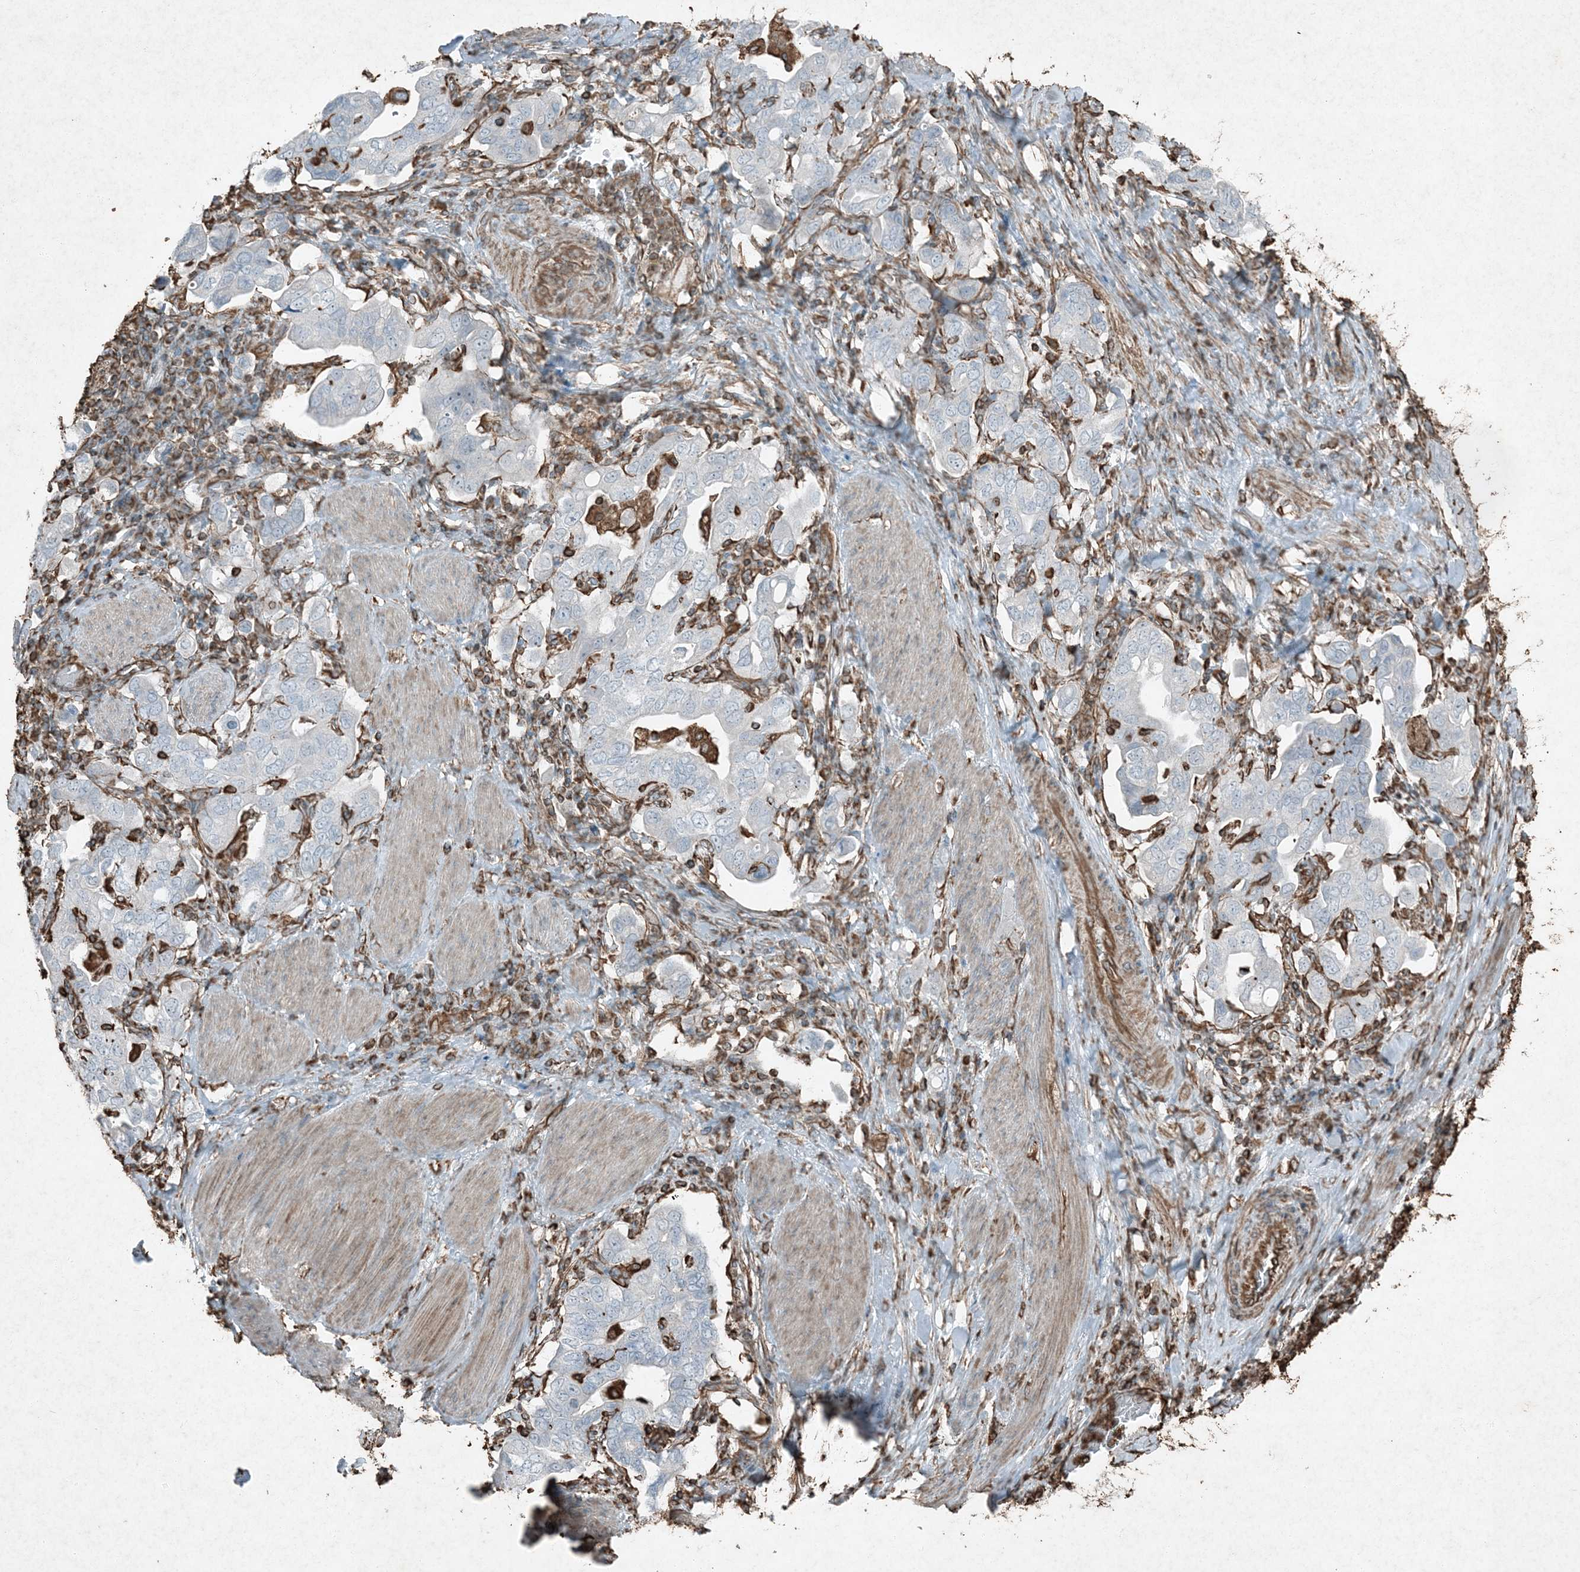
{"staining": {"intensity": "negative", "quantity": "none", "location": "none"}, "tissue": "stomach cancer", "cell_type": "Tumor cells", "image_type": "cancer", "snomed": [{"axis": "morphology", "description": "Adenocarcinoma, NOS"}, {"axis": "topography", "description": "Stomach, upper"}], "caption": "Immunohistochemistry photomicrograph of neoplastic tissue: stomach adenocarcinoma stained with DAB displays no significant protein staining in tumor cells.", "gene": "RYK", "patient": {"sex": "male", "age": 62}}